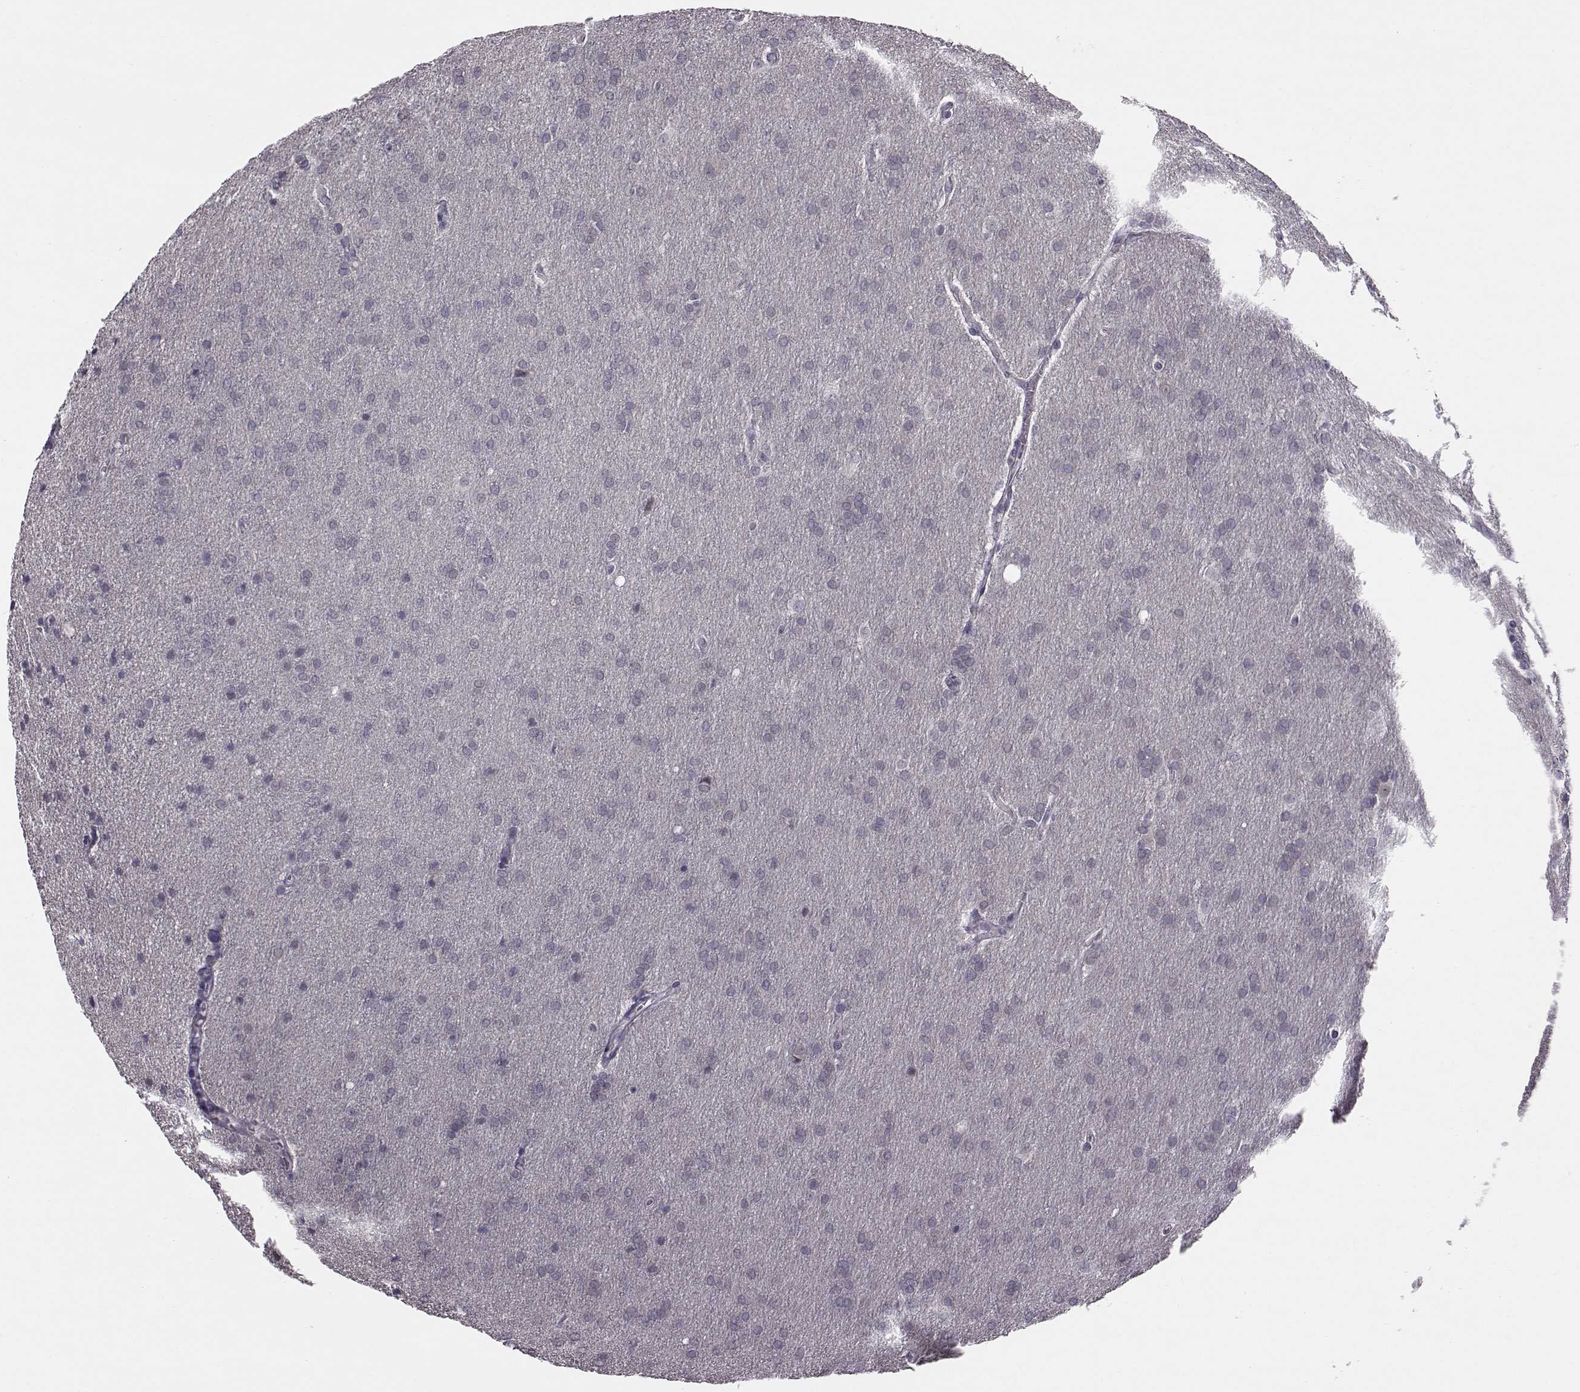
{"staining": {"intensity": "negative", "quantity": "none", "location": "none"}, "tissue": "glioma", "cell_type": "Tumor cells", "image_type": "cancer", "snomed": [{"axis": "morphology", "description": "Glioma, malignant, Low grade"}, {"axis": "topography", "description": "Brain"}], "caption": "Immunohistochemistry (IHC) image of neoplastic tissue: glioma stained with DAB (3,3'-diaminobenzidine) reveals no significant protein expression in tumor cells.", "gene": "C10orf62", "patient": {"sex": "female", "age": 32}}